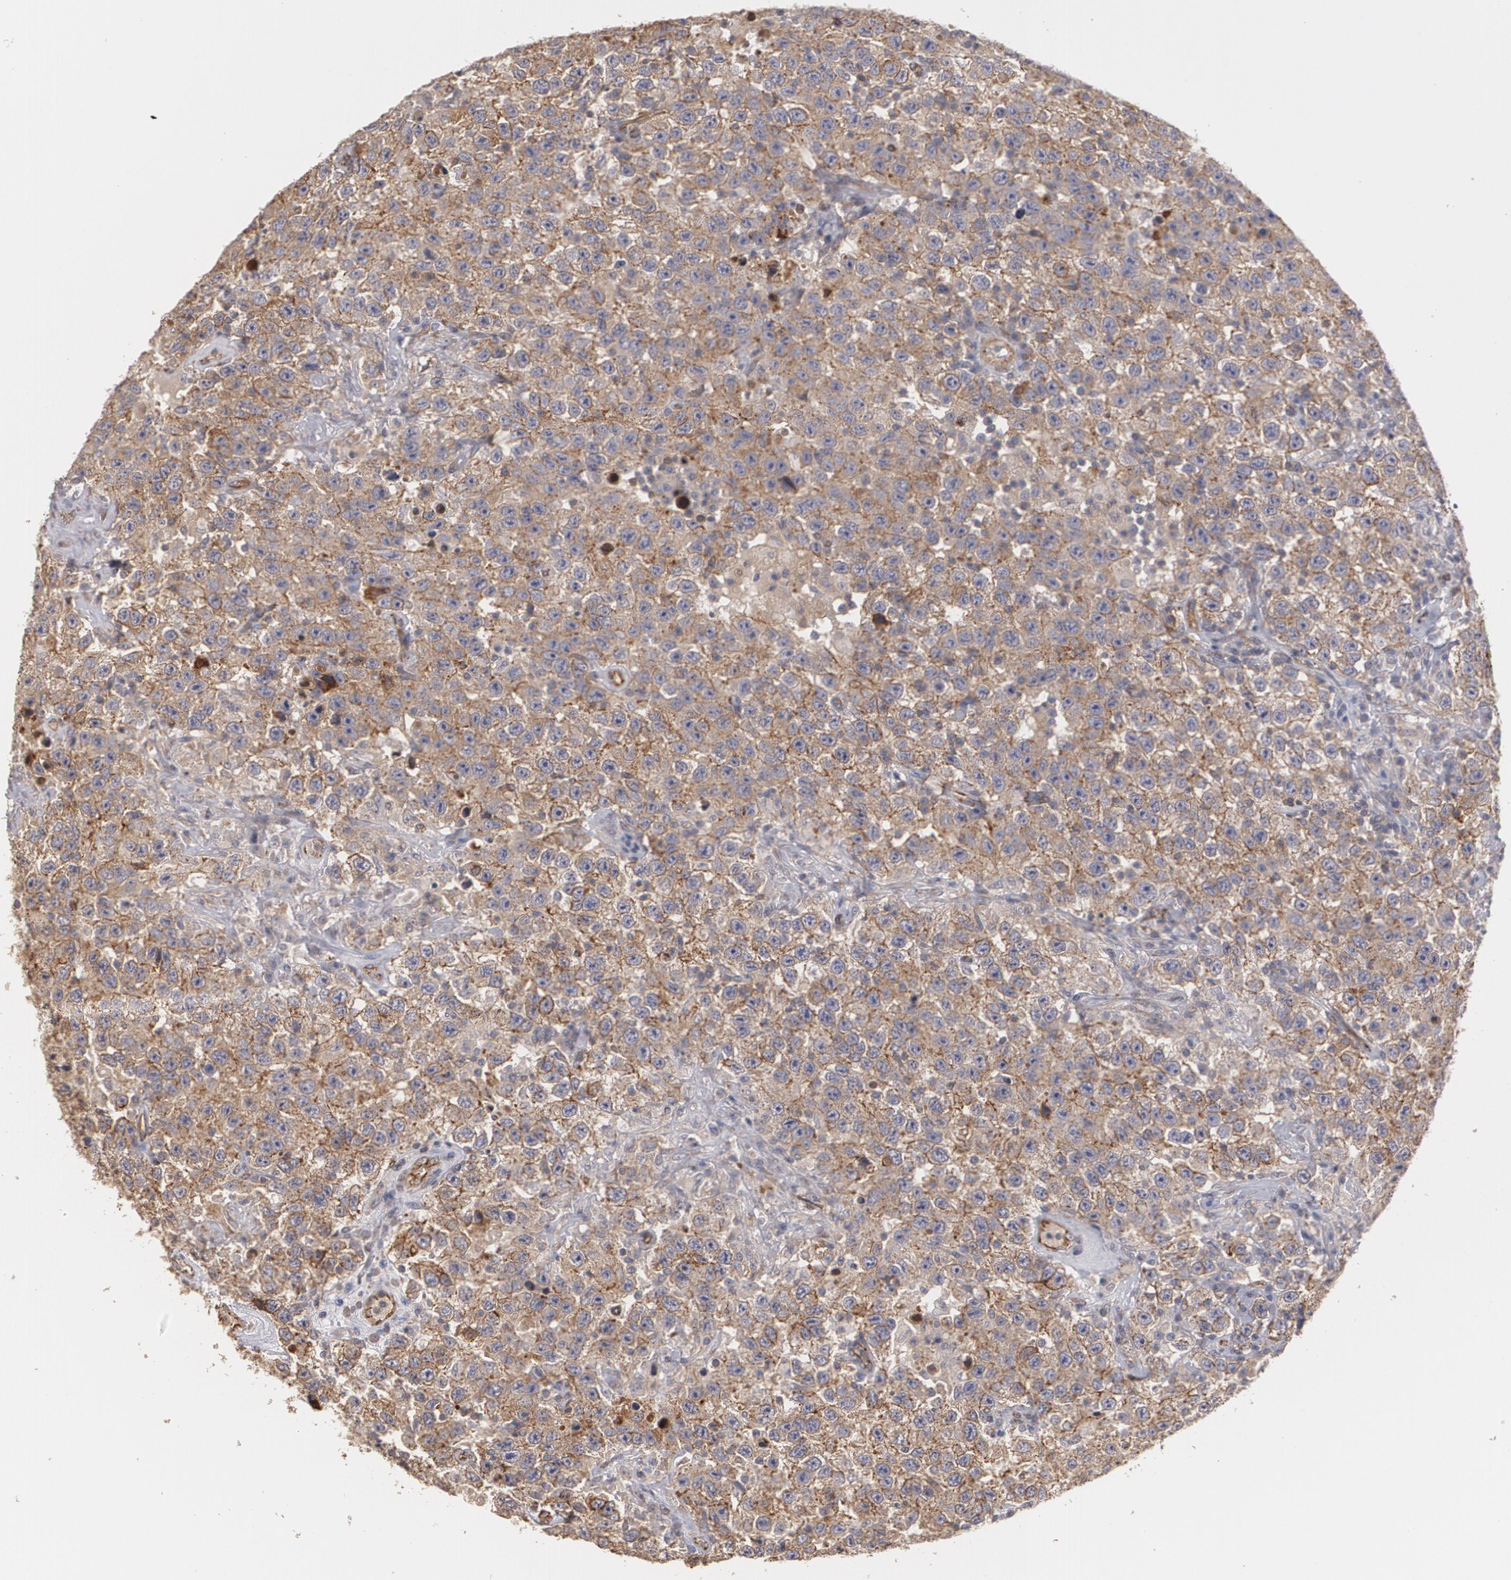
{"staining": {"intensity": "moderate", "quantity": ">75%", "location": "cytoplasmic/membranous"}, "tissue": "testis cancer", "cell_type": "Tumor cells", "image_type": "cancer", "snomed": [{"axis": "morphology", "description": "Seminoma, NOS"}, {"axis": "topography", "description": "Testis"}], "caption": "Testis seminoma was stained to show a protein in brown. There is medium levels of moderate cytoplasmic/membranous positivity in approximately >75% of tumor cells. The protein is stained brown, and the nuclei are stained in blue (DAB IHC with brightfield microscopy, high magnification).", "gene": "TJP1", "patient": {"sex": "male", "age": 41}}